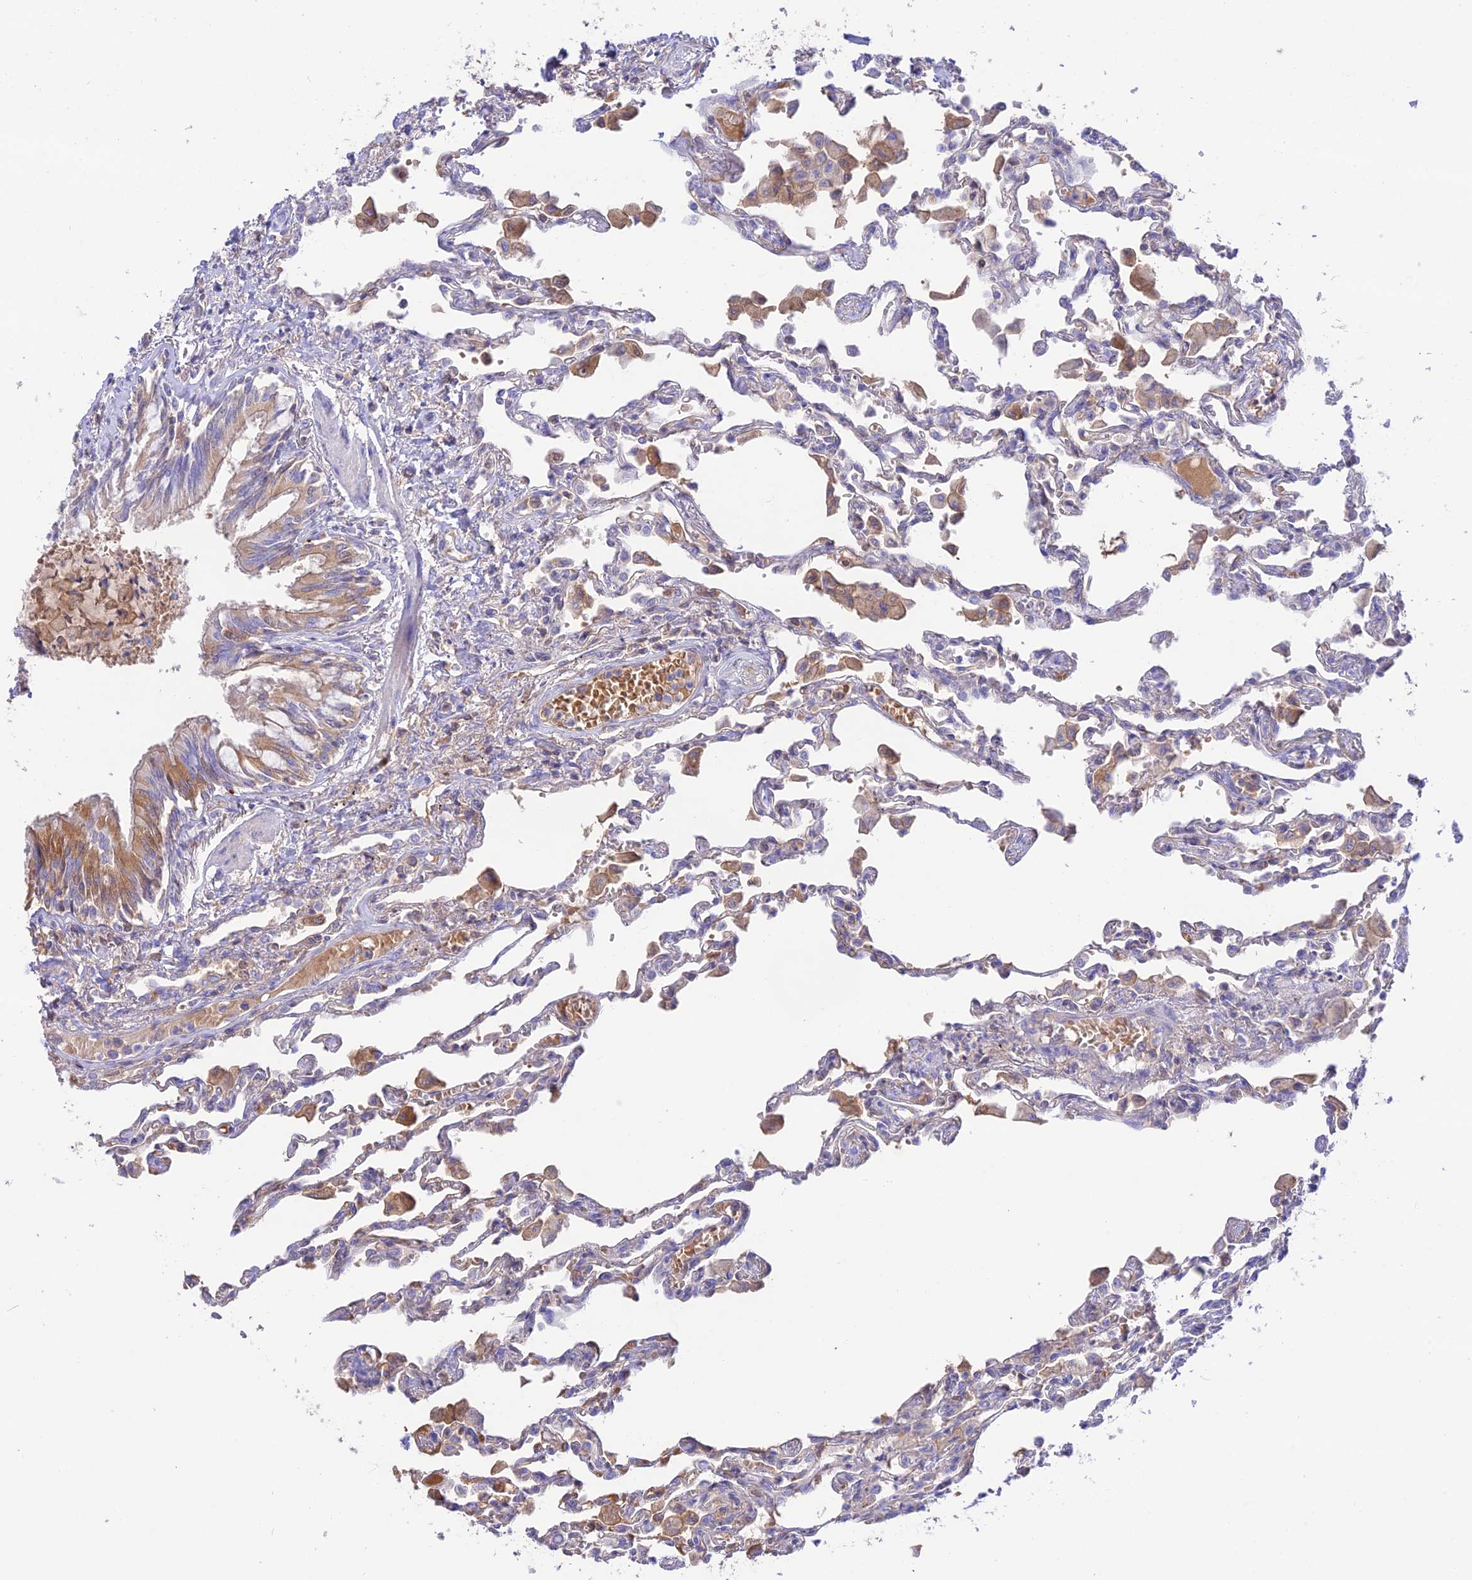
{"staining": {"intensity": "weak", "quantity": "<25%", "location": "cytoplasmic/membranous"}, "tissue": "lung", "cell_type": "Alveolar cells", "image_type": "normal", "snomed": [{"axis": "morphology", "description": "Normal tissue, NOS"}, {"axis": "topography", "description": "Bronchus"}, {"axis": "topography", "description": "Lung"}], "caption": "The image reveals no staining of alveolar cells in benign lung. Brightfield microscopy of immunohistochemistry stained with DAB (3,3'-diaminobenzidine) (brown) and hematoxylin (blue), captured at high magnification.", "gene": "NLRP9", "patient": {"sex": "female", "age": 49}}